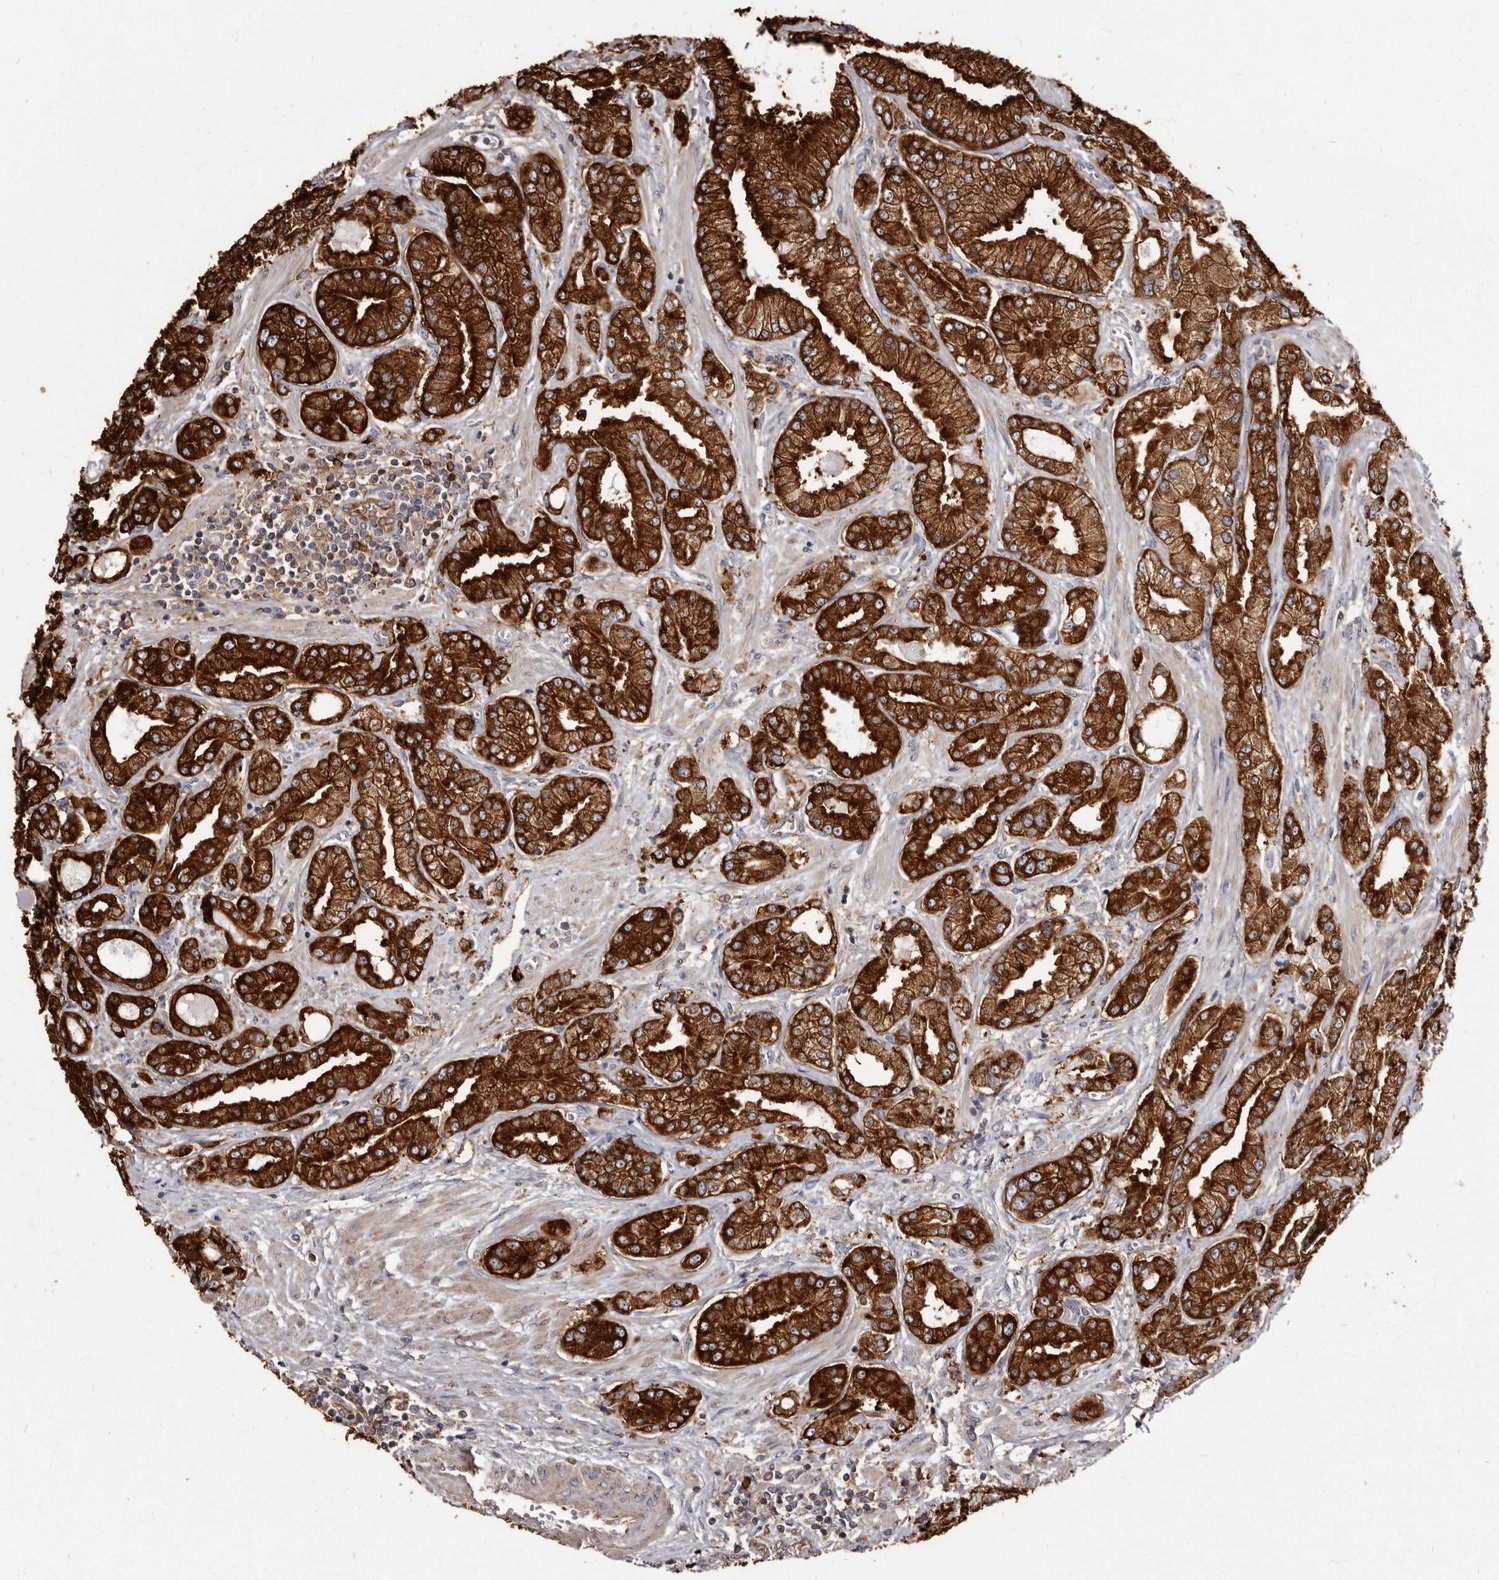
{"staining": {"intensity": "strong", "quantity": ">75%", "location": "cytoplasmic/membranous"}, "tissue": "prostate cancer", "cell_type": "Tumor cells", "image_type": "cancer", "snomed": [{"axis": "morphology", "description": "Adenocarcinoma, Low grade"}, {"axis": "topography", "description": "Prostate"}], "caption": "Immunohistochemistry of human prostate low-grade adenocarcinoma displays high levels of strong cytoplasmic/membranous positivity in about >75% of tumor cells. (Stains: DAB (3,3'-diaminobenzidine) in brown, nuclei in blue, Microscopy: brightfield microscopy at high magnification).", "gene": "TPD52", "patient": {"sex": "male", "age": 62}}